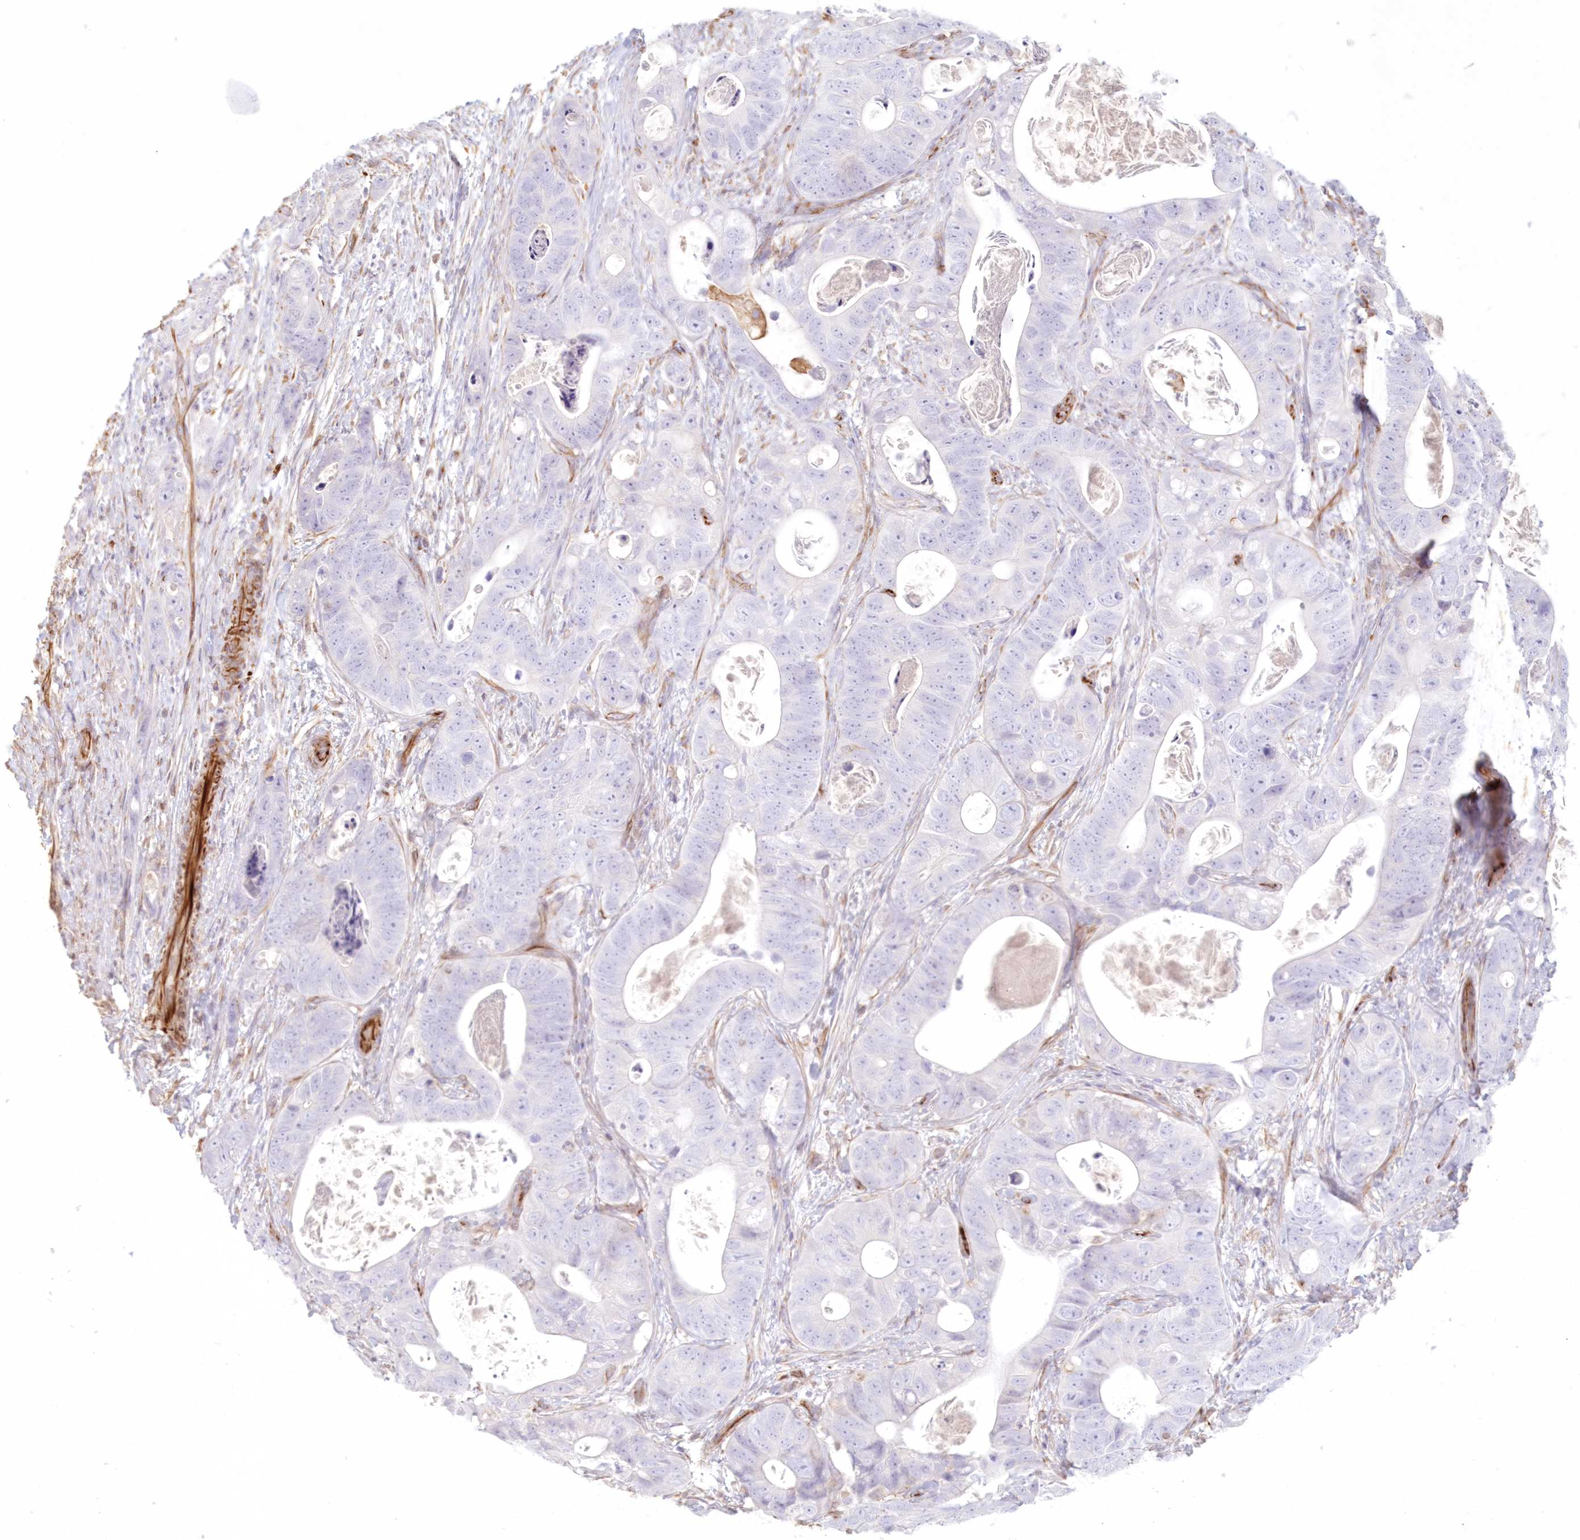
{"staining": {"intensity": "negative", "quantity": "none", "location": "none"}, "tissue": "stomach cancer", "cell_type": "Tumor cells", "image_type": "cancer", "snomed": [{"axis": "morphology", "description": "Adenocarcinoma, NOS"}, {"axis": "topography", "description": "Stomach"}], "caption": "There is no significant staining in tumor cells of adenocarcinoma (stomach).", "gene": "DMRTB1", "patient": {"sex": "female", "age": 89}}